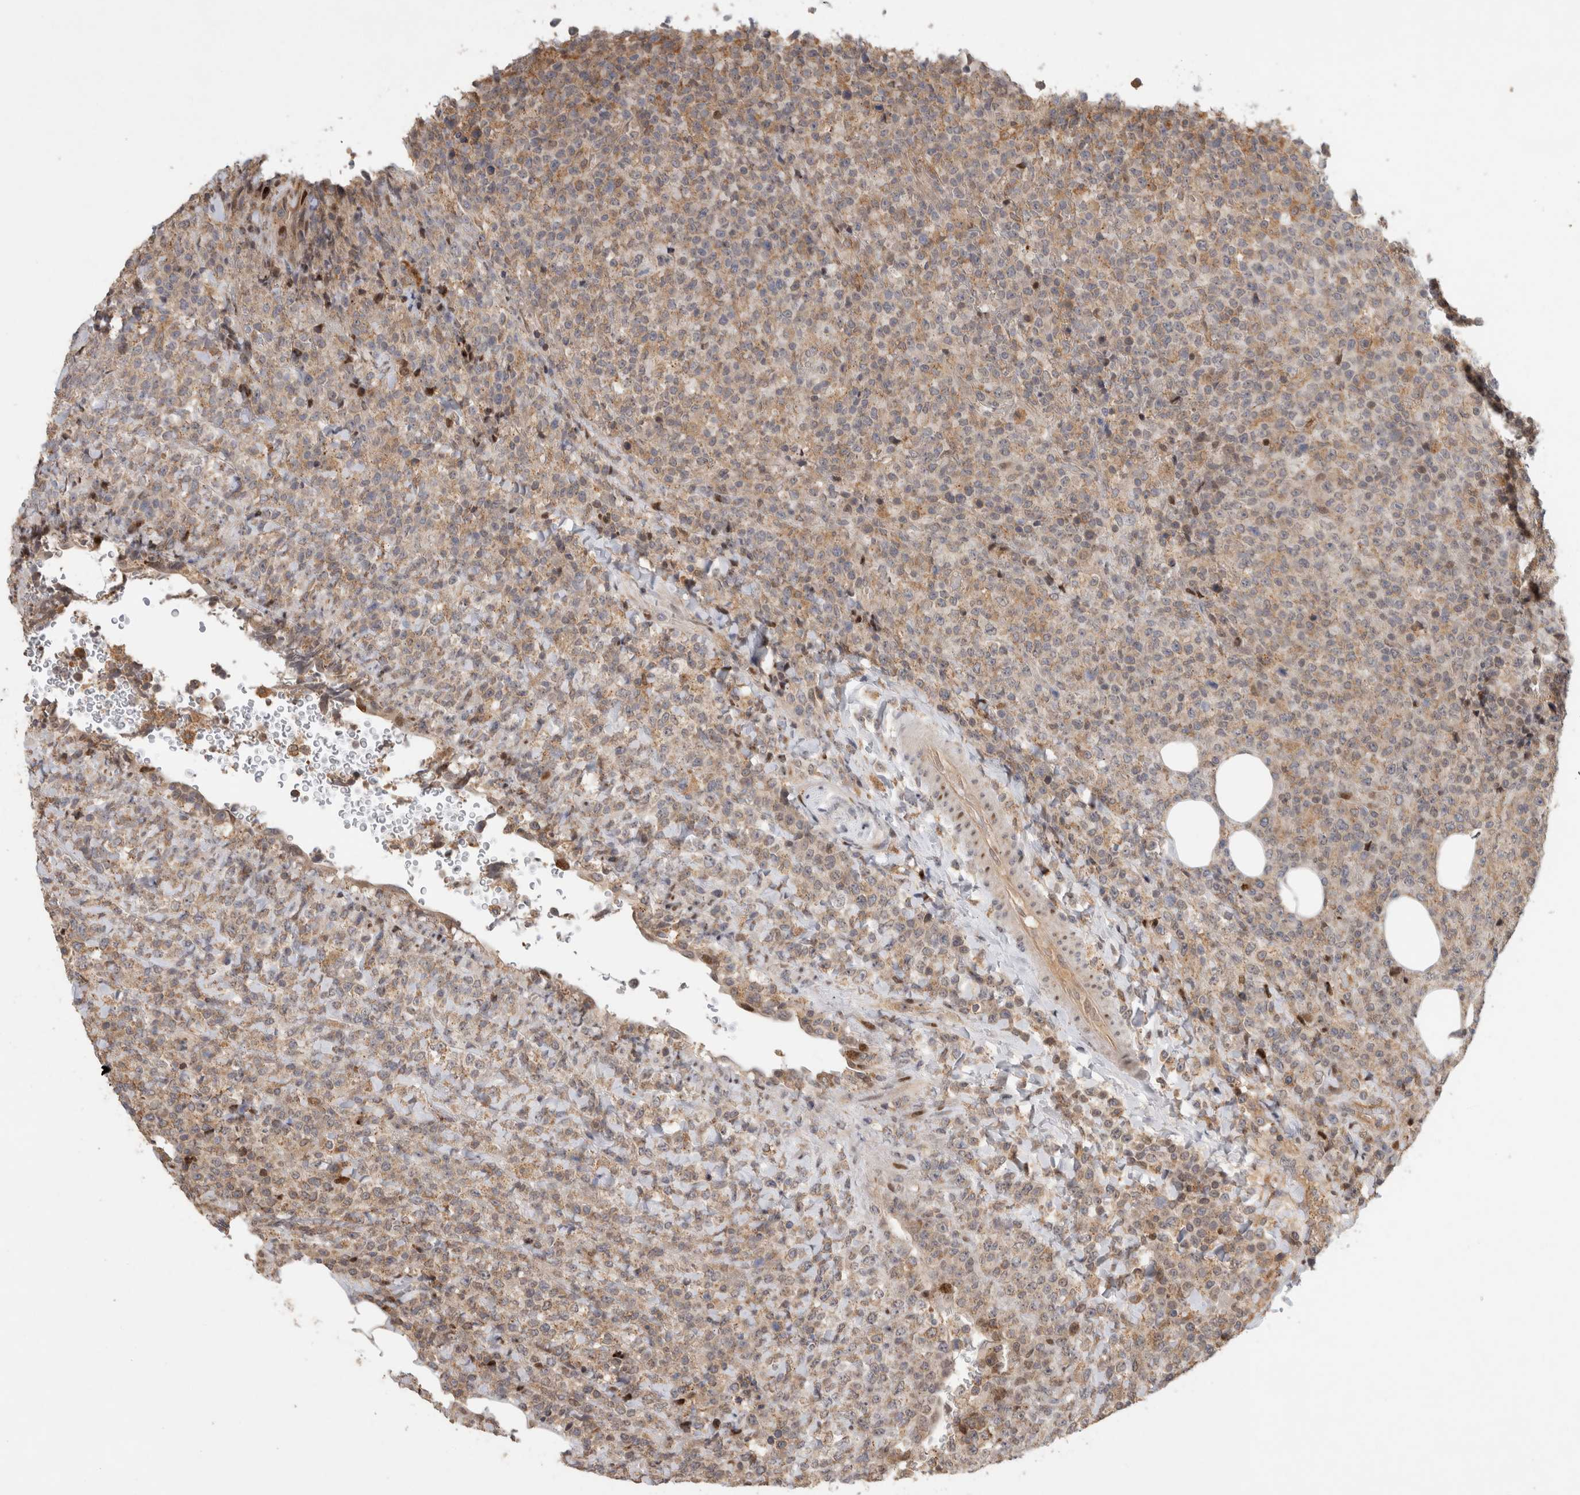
{"staining": {"intensity": "weak", "quantity": "25%-75%", "location": "cytoplasmic/membranous"}, "tissue": "lymphoma", "cell_type": "Tumor cells", "image_type": "cancer", "snomed": [{"axis": "morphology", "description": "Malignant lymphoma, non-Hodgkin's type, High grade"}, {"axis": "topography", "description": "Lymph node"}], "caption": "Lymphoma stained with DAB (3,3'-diaminobenzidine) immunohistochemistry (IHC) exhibits low levels of weak cytoplasmic/membranous positivity in about 25%-75% of tumor cells.", "gene": "C8orf58", "patient": {"sex": "male", "age": 13}}